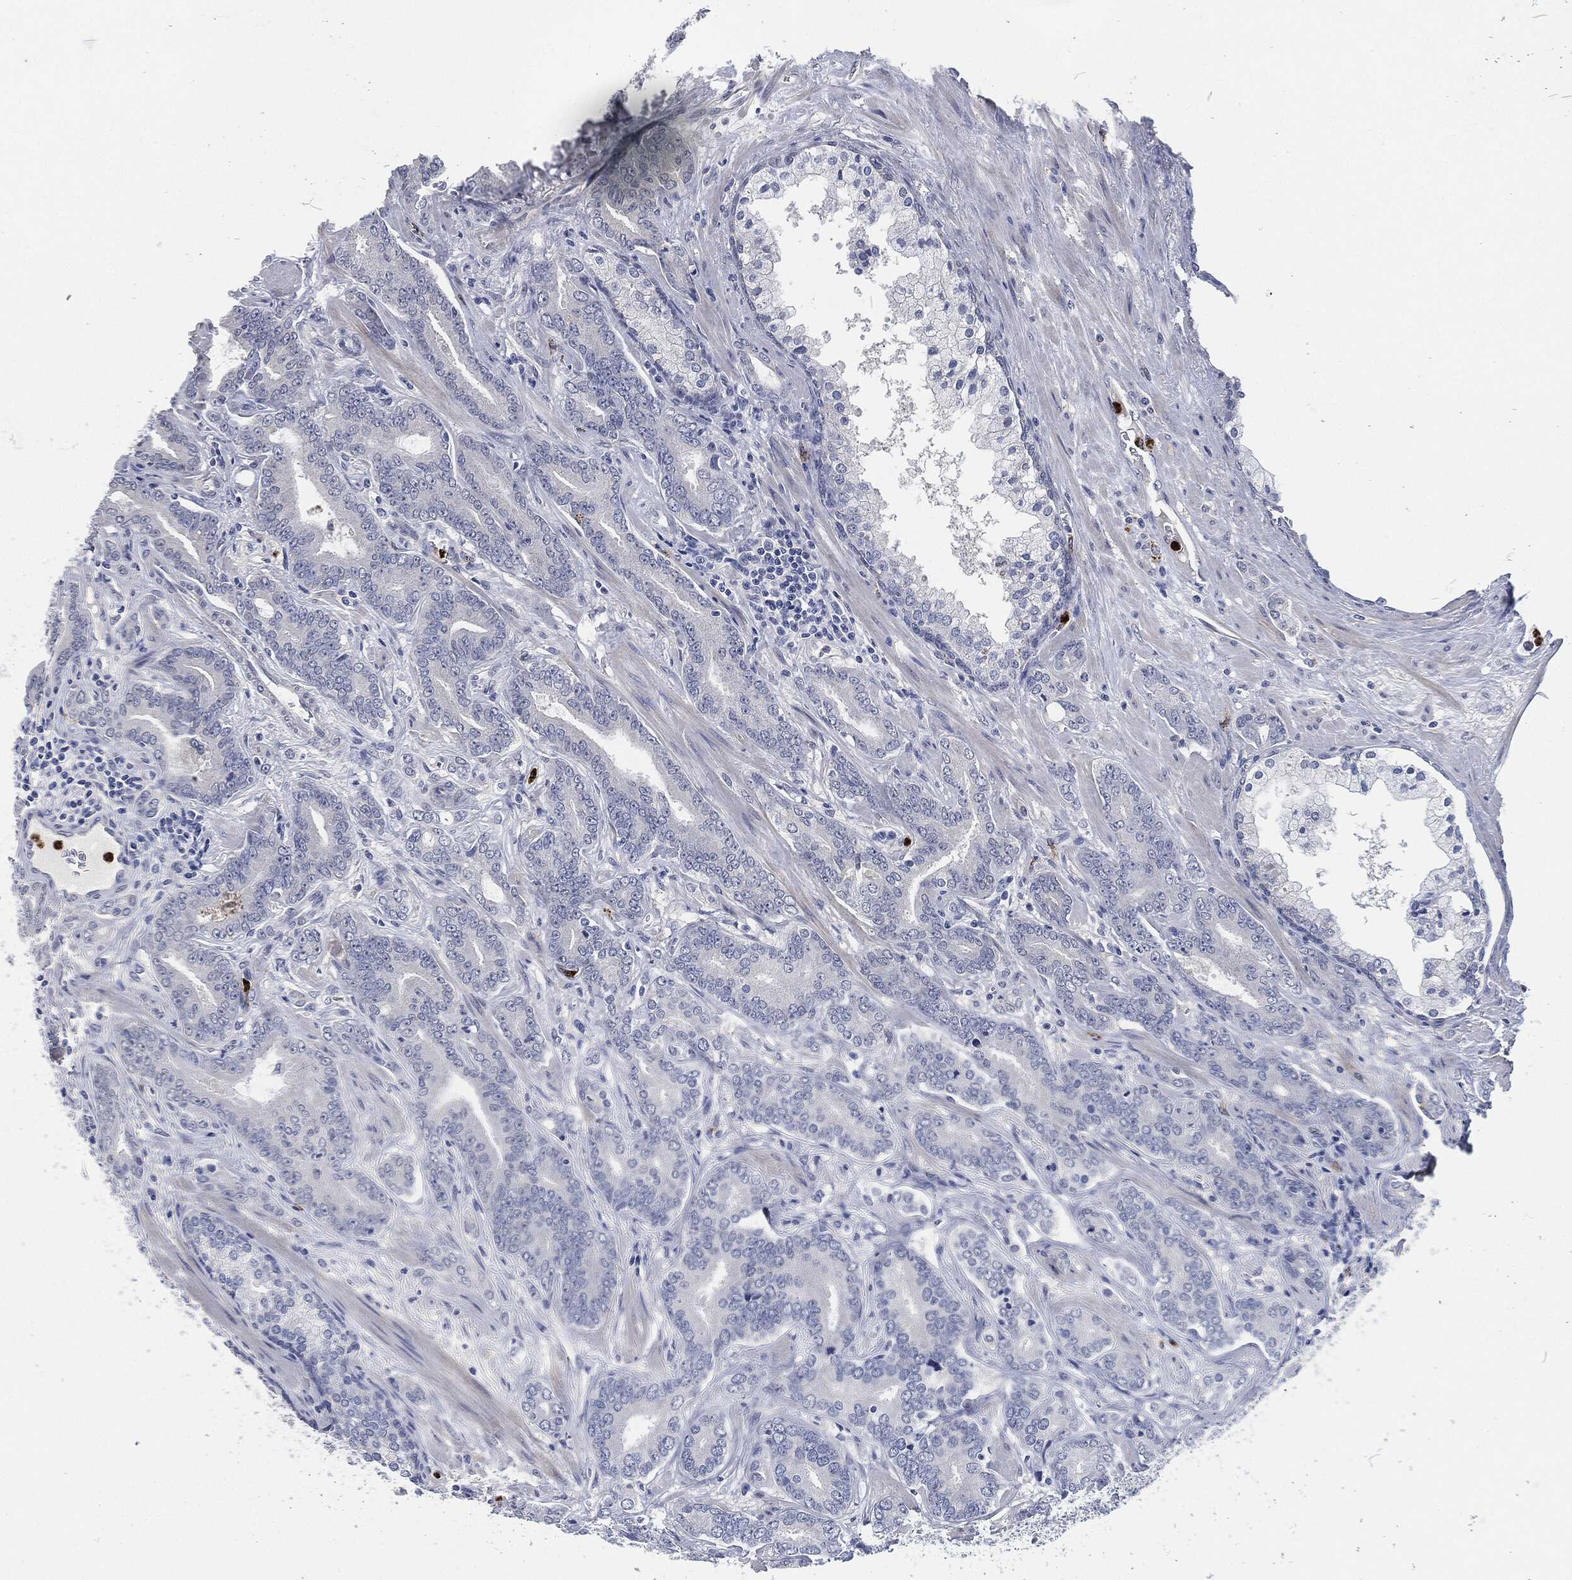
{"staining": {"intensity": "negative", "quantity": "none", "location": "none"}, "tissue": "prostate cancer", "cell_type": "Tumor cells", "image_type": "cancer", "snomed": [{"axis": "morphology", "description": "Adenocarcinoma, NOS"}, {"axis": "topography", "description": "Prostate"}], "caption": "DAB immunohistochemical staining of adenocarcinoma (prostate) reveals no significant expression in tumor cells.", "gene": "MPO", "patient": {"sex": "male", "age": 55}}